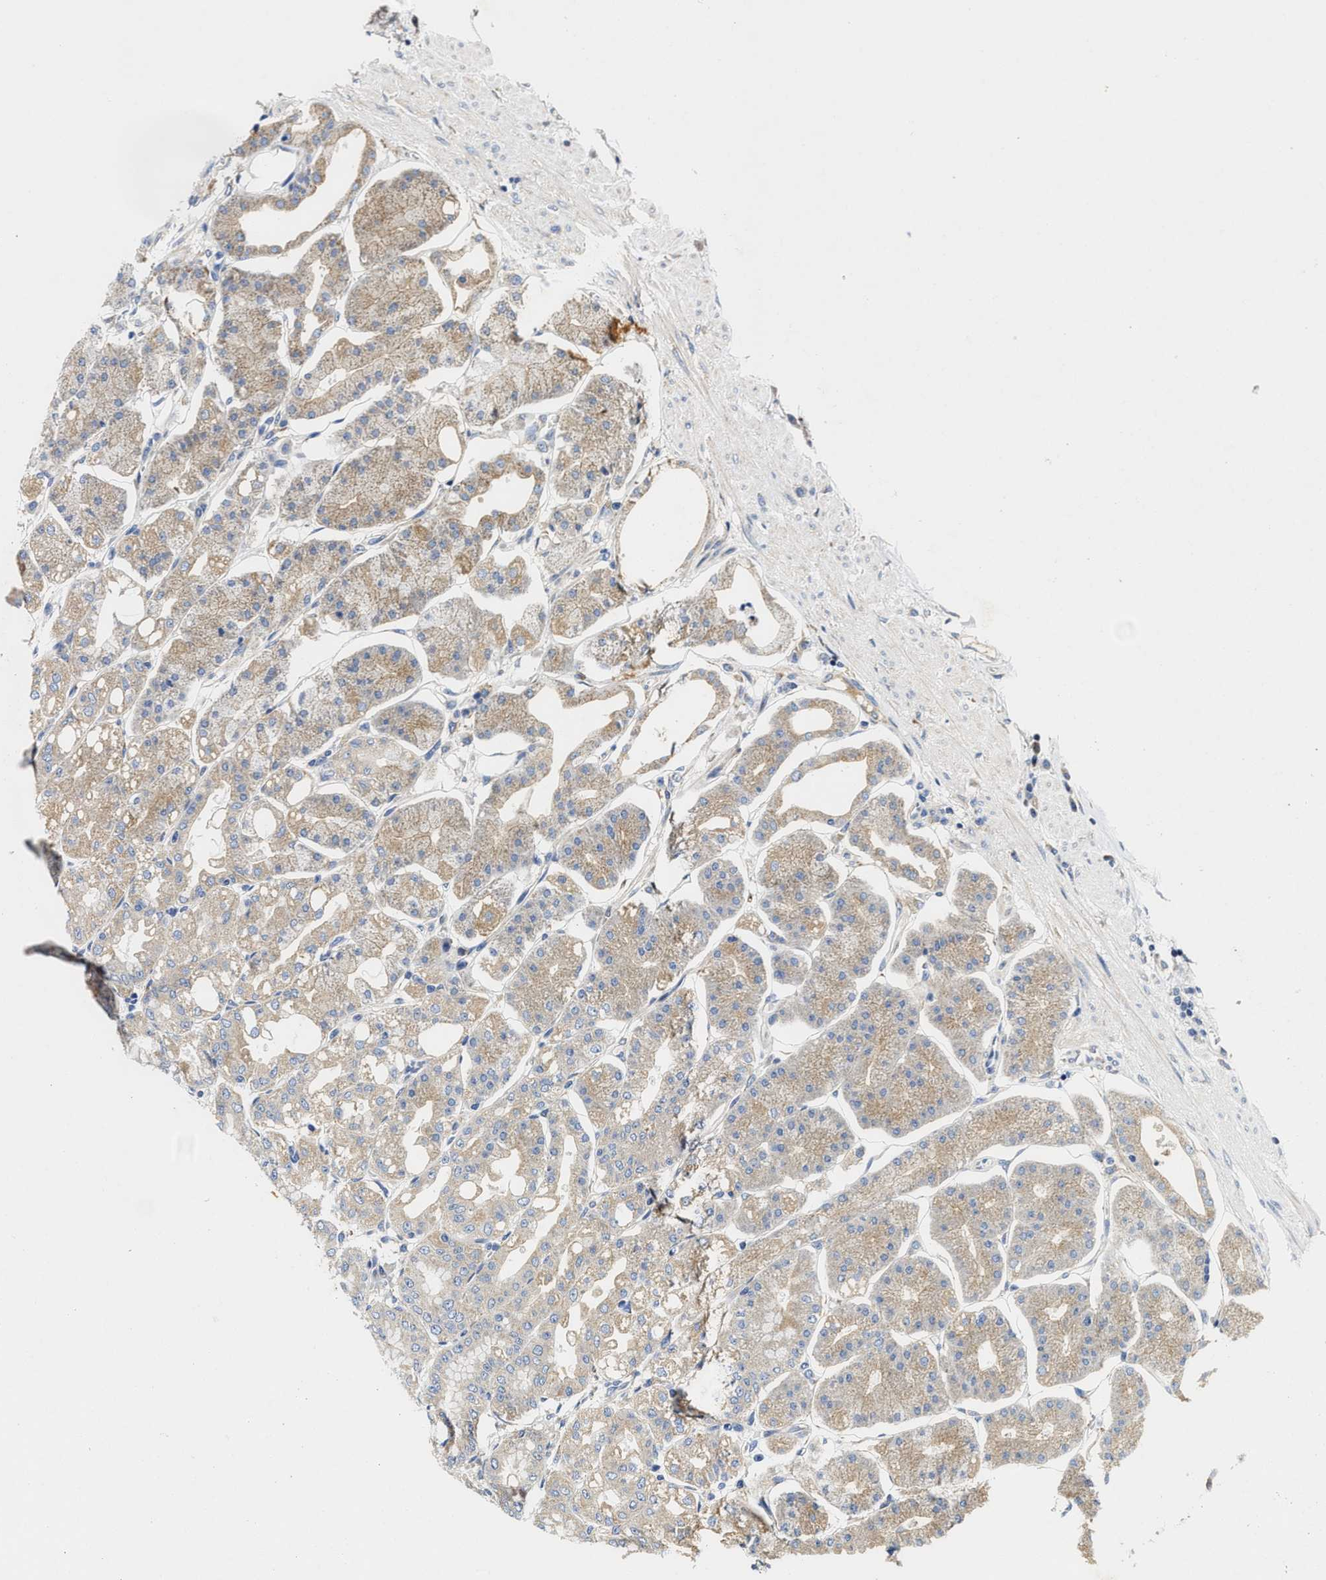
{"staining": {"intensity": "weak", "quantity": ">75%", "location": "cytoplasmic/membranous"}, "tissue": "stomach", "cell_type": "Glandular cells", "image_type": "normal", "snomed": [{"axis": "morphology", "description": "Normal tissue, NOS"}, {"axis": "topography", "description": "Stomach, lower"}], "caption": "Immunohistochemical staining of unremarkable stomach demonstrates low levels of weak cytoplasmic/membranous positivity in approximately >75% of glandular cells.", "gene": "SCYL2", "patient": {"sex": "male", "age": 71}}